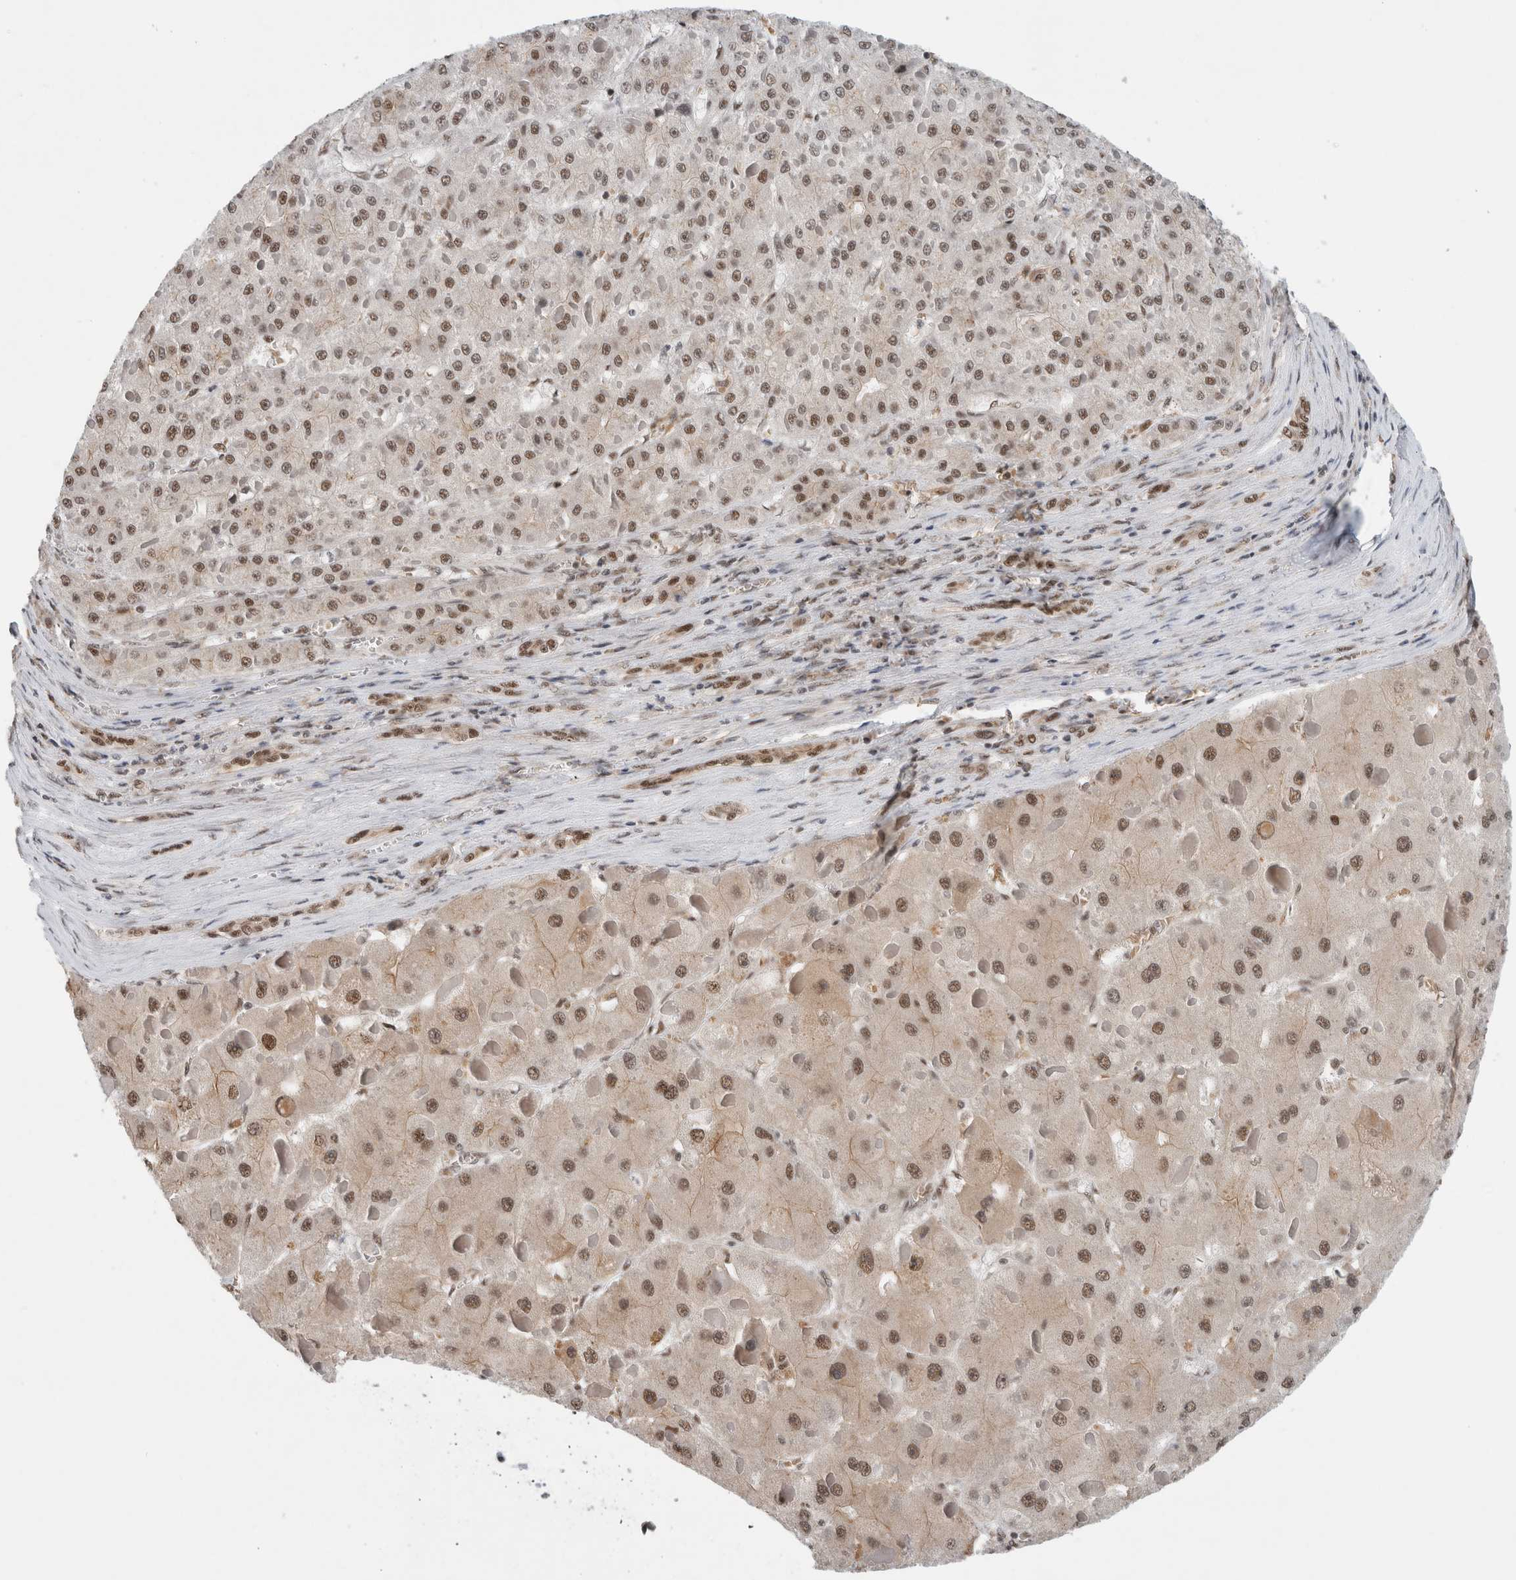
{"staining": {"intensity": "moderate", "quantity": ">75%", "location": "cytoplasmic/membranous,nuclear"}, "tissue": "liver cancer", "cell_type": "Tumor cells", "image_type": "cancer", "snomed": [{"axis": "morphology", "description": "Carcinoma, Hepatocellular, NOS"}, {"axis": "topography", "description": "Liver"}], "caption": "Moderate cytoplasmic/membranous and nuclear positivity is appreciated in approximately >75% of tumor cells in liver cancer.", "gene": "NCAPG2", "patient": {"sex": "female", "age": 73}}